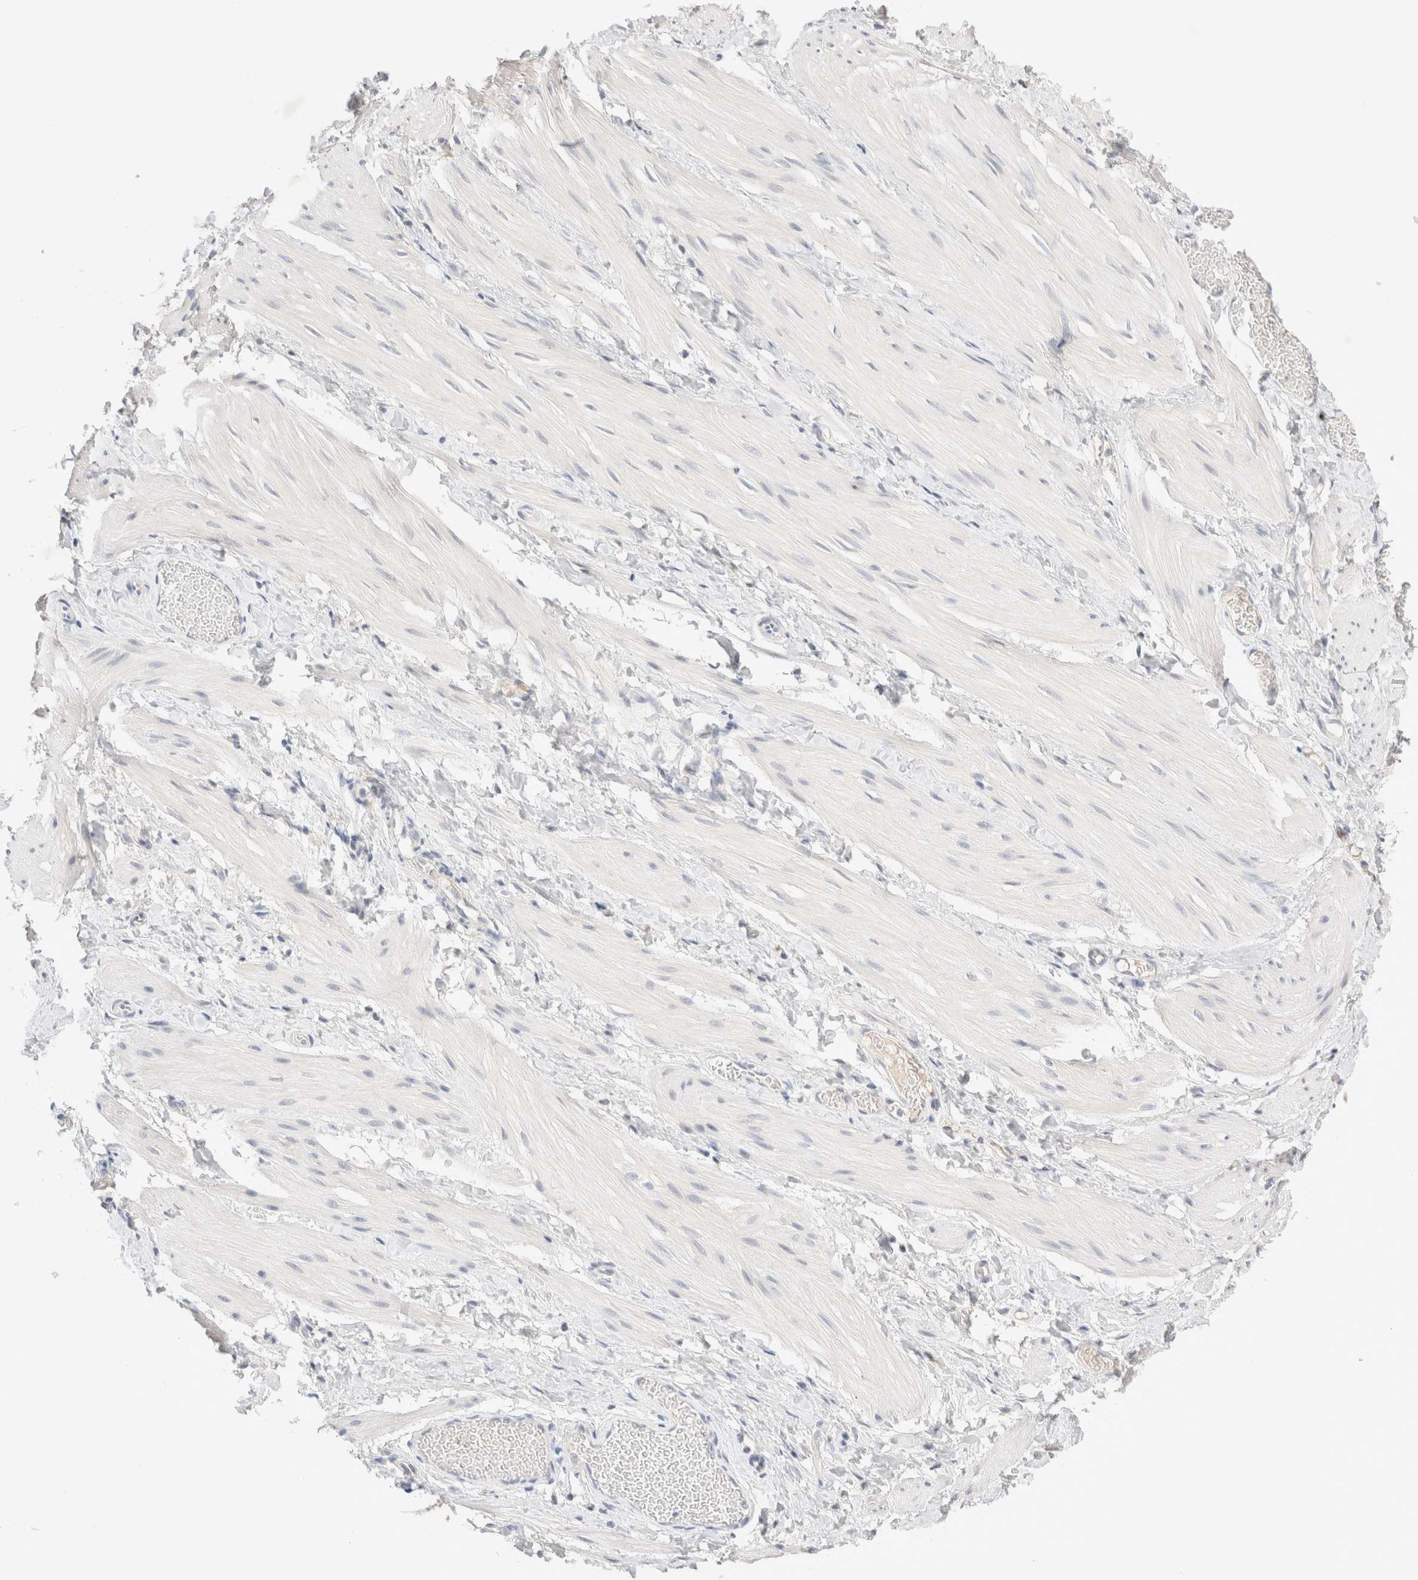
{"staining": {"intensity": "negative", "quantity": "none", "location": "none"}, "tissue": "smooth muscle", "cell_type": "Smooth muscle cells", "image_type": "normal", "snomed": [{"axis": "morphology", "description": "Normal tissue, NOS"}, {"axis": "topography", "description": "Smooth muscle"}], "caption": "This micrograph is of unremarkable smooth muscle stained with immunohistochemistry to label a protein in brown with the nuclei are counter-stained blue. There is no positivity in smooth muscle cells. (Stains: DAB (3,3'-diaminobenzidine) immunohistochemistry with hematoxylin counter stain, Microscopy: brightfield microscopy at high magnification).", "gene": "SPATA20", "patient": {"sex": "male", "age": 16}}